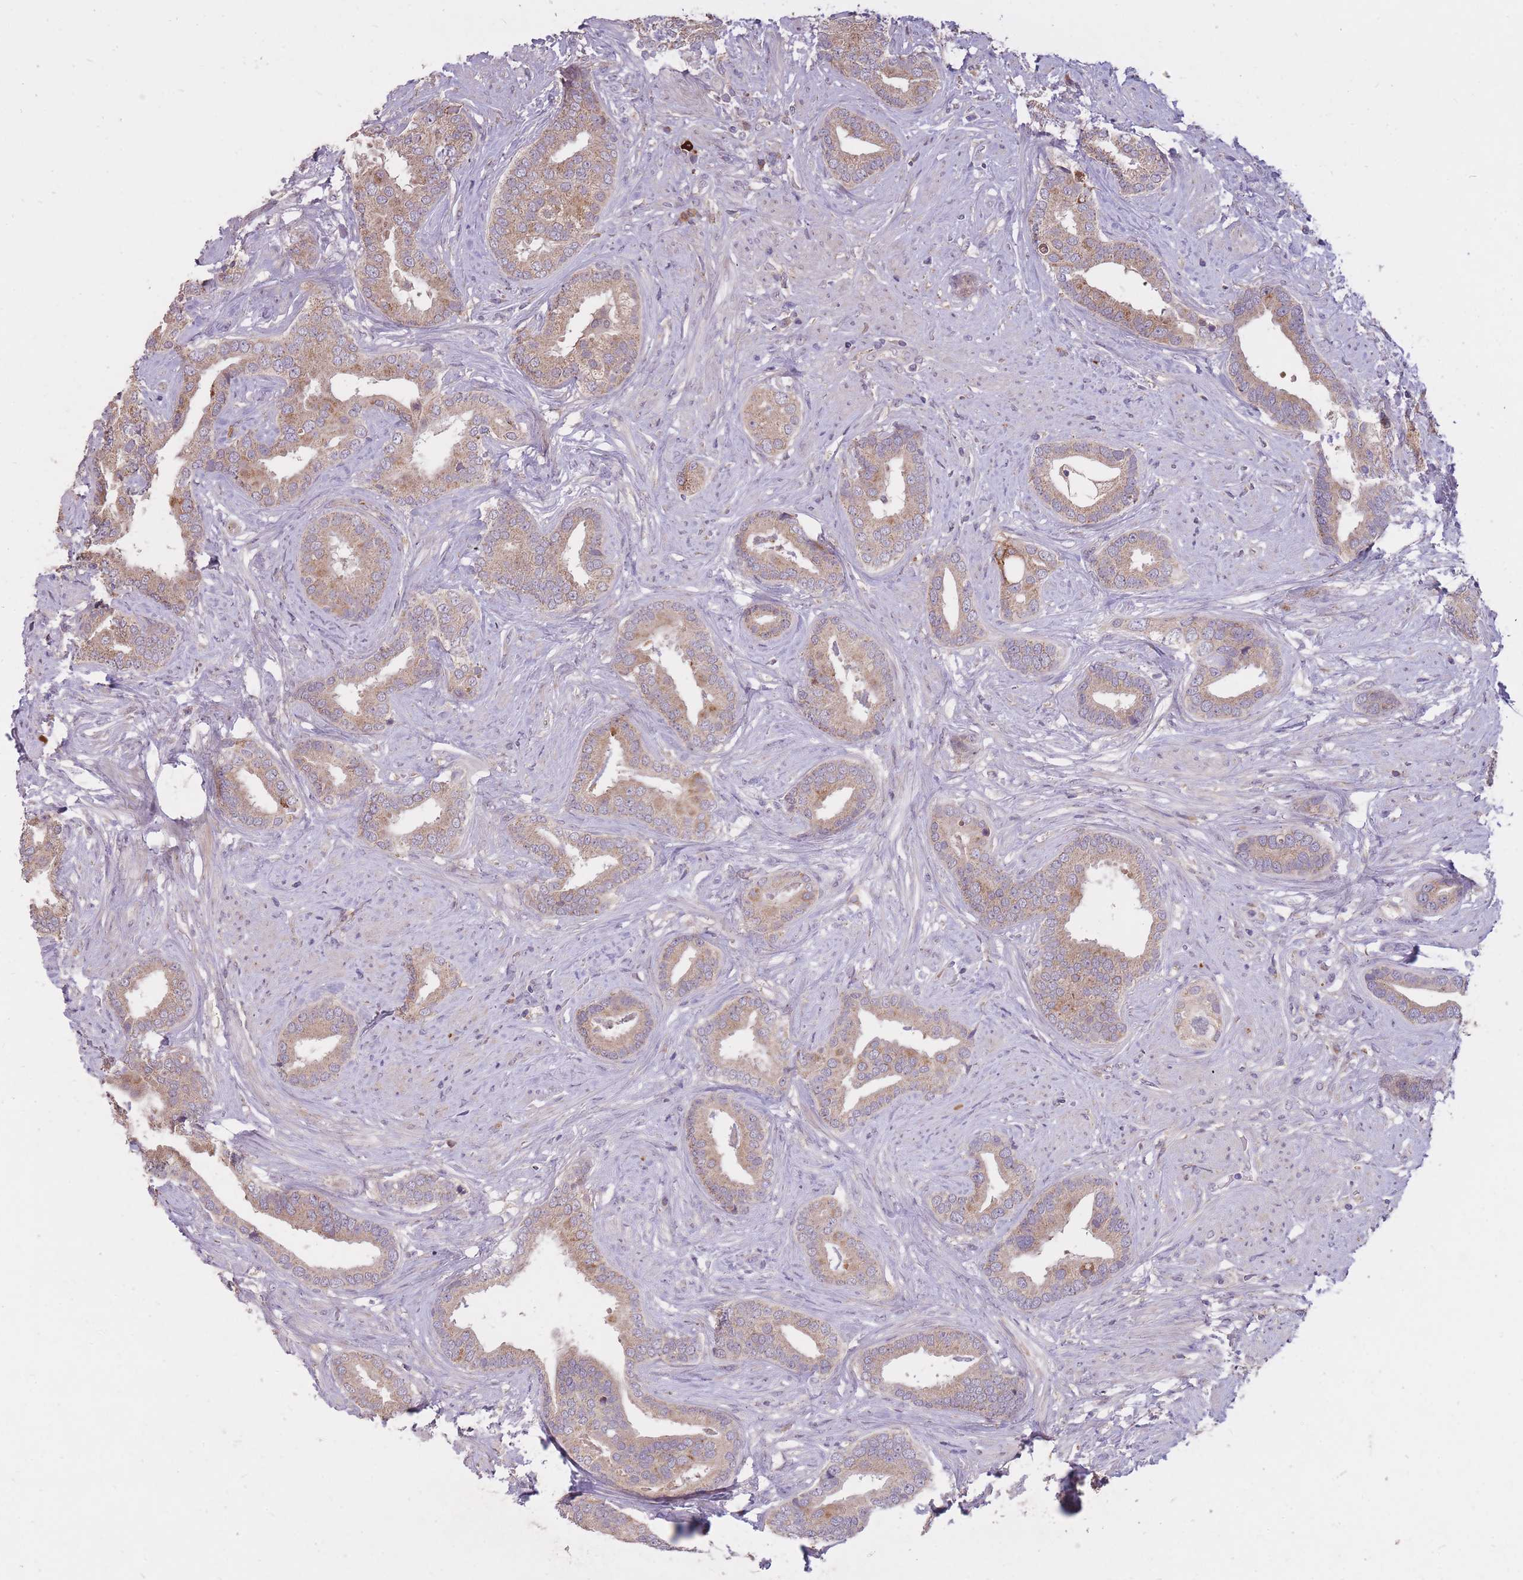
{"staining": {"intensity": "moderate", "quantity": ">75%", "location": "cytoplasmic/membranous"}, "tissue": "prostate cancer", "cell_type": "Tumor cells", "image_type": "cancer", "snomed": [{"axis": "morphology", "description": "Adenocarcinoma, High grade"}, {"axis": "topography", "description": "Prostate"}], "caption": "Immunohistochemical staining of prostate adenocarcinoma (high-grade) reveals medium levels of moderate cytoplasmic/membranous staining in about >75% of tumor cells.", "gene": "IGF2BP2", "patient": {"sex": "male", "age": 55}}